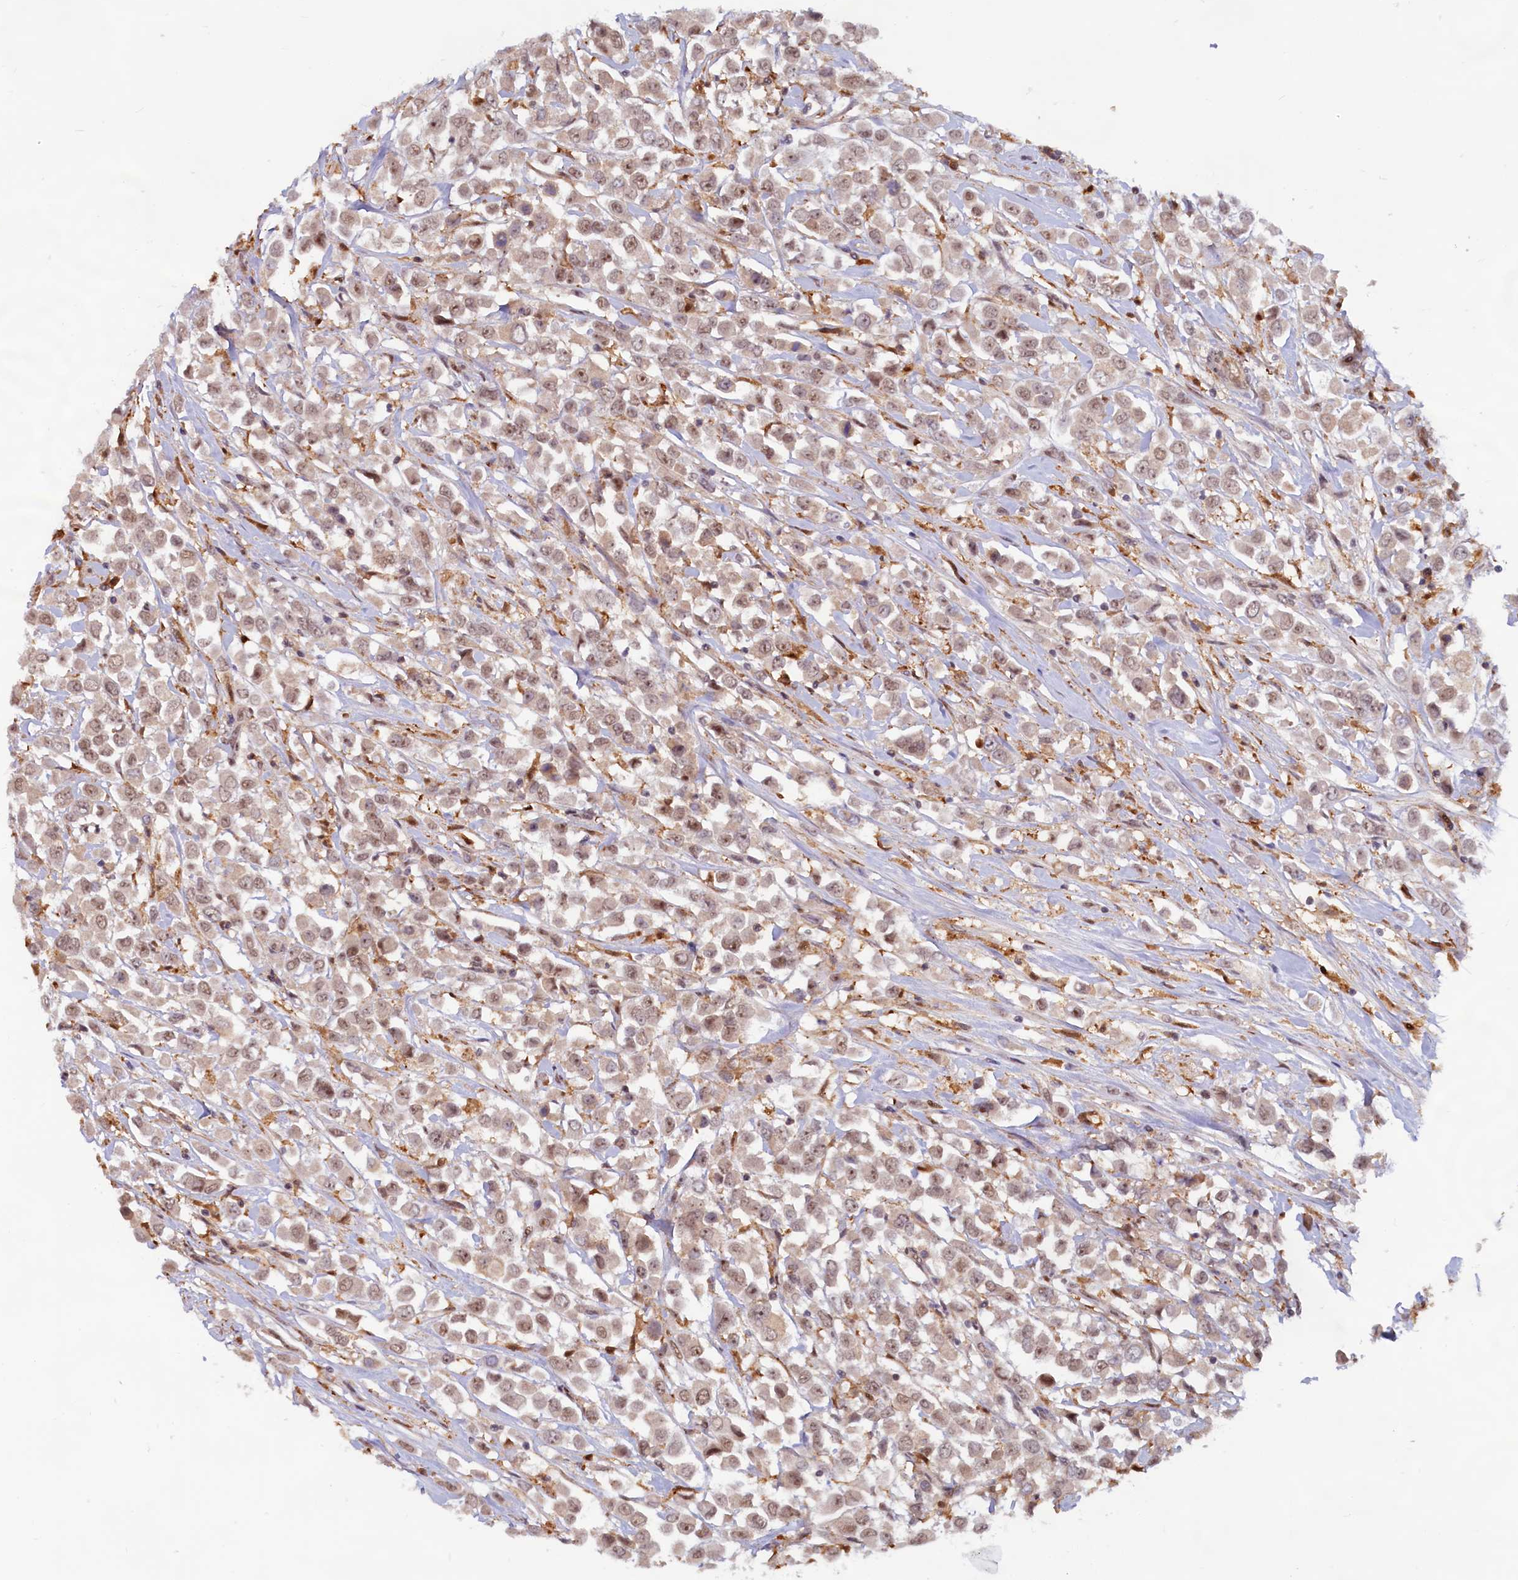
{"staining": {"intensity": "moderate", "quantity": ">75%", "location": "nuclear"}, "tissue": "breast cancer", "cell_type": "Tumor cells", "image_type": "cancer", "snomed": [{"axis": "morphology", "description": "Duct carcinoma"}, {"axis": "topography", "description": "Breast"}], "caption": "Moderate nuclear protein expression is identified in approximately >75% of tumor cells in breast cancer.", "gene": "C1D", "patient": {"sex": "female", "age": 61}}